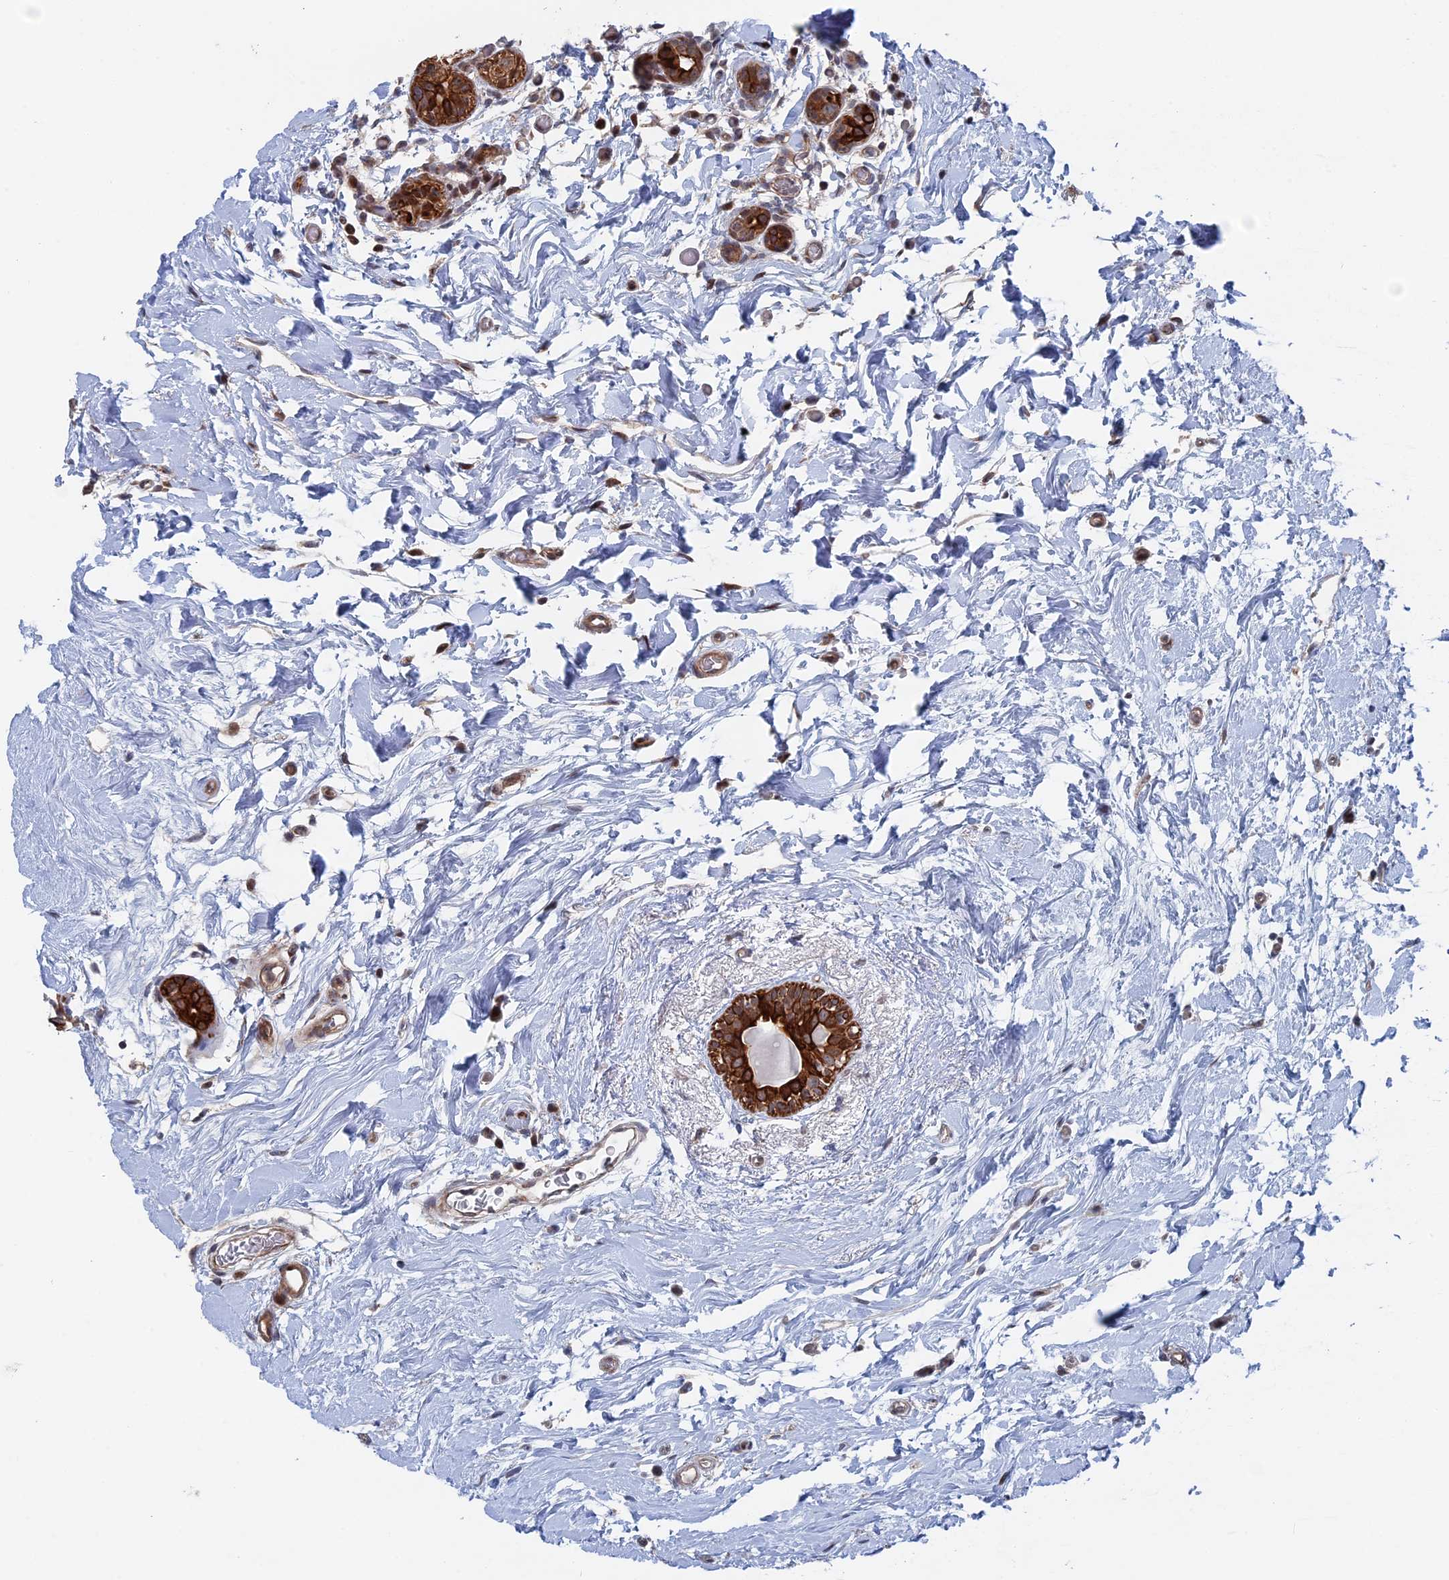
{"staining": {"intensity": "strong", "quantity": ">75%", "location": "cytoplasmic/membranous"}, "tissue": "breast cancer", "cell_type": "Tumor cells", "image_type": "cancer", "snomed": [{"axis": "morphology", "description": "Normal tissue, NOS"}, {"axis": "morphology", "description": "Duct carcinoma"}, {"axis": "topography", "description": "Breast"}], "caption": "Breast cancer (invasive ductal carcinoma) was stained to show a protein in brown. There is high levels of strong cytoplasmic/membranous expression in about >75% of tumor cells.", "gene": "IL7", "patient": {"sex": "female", "age": 62}}